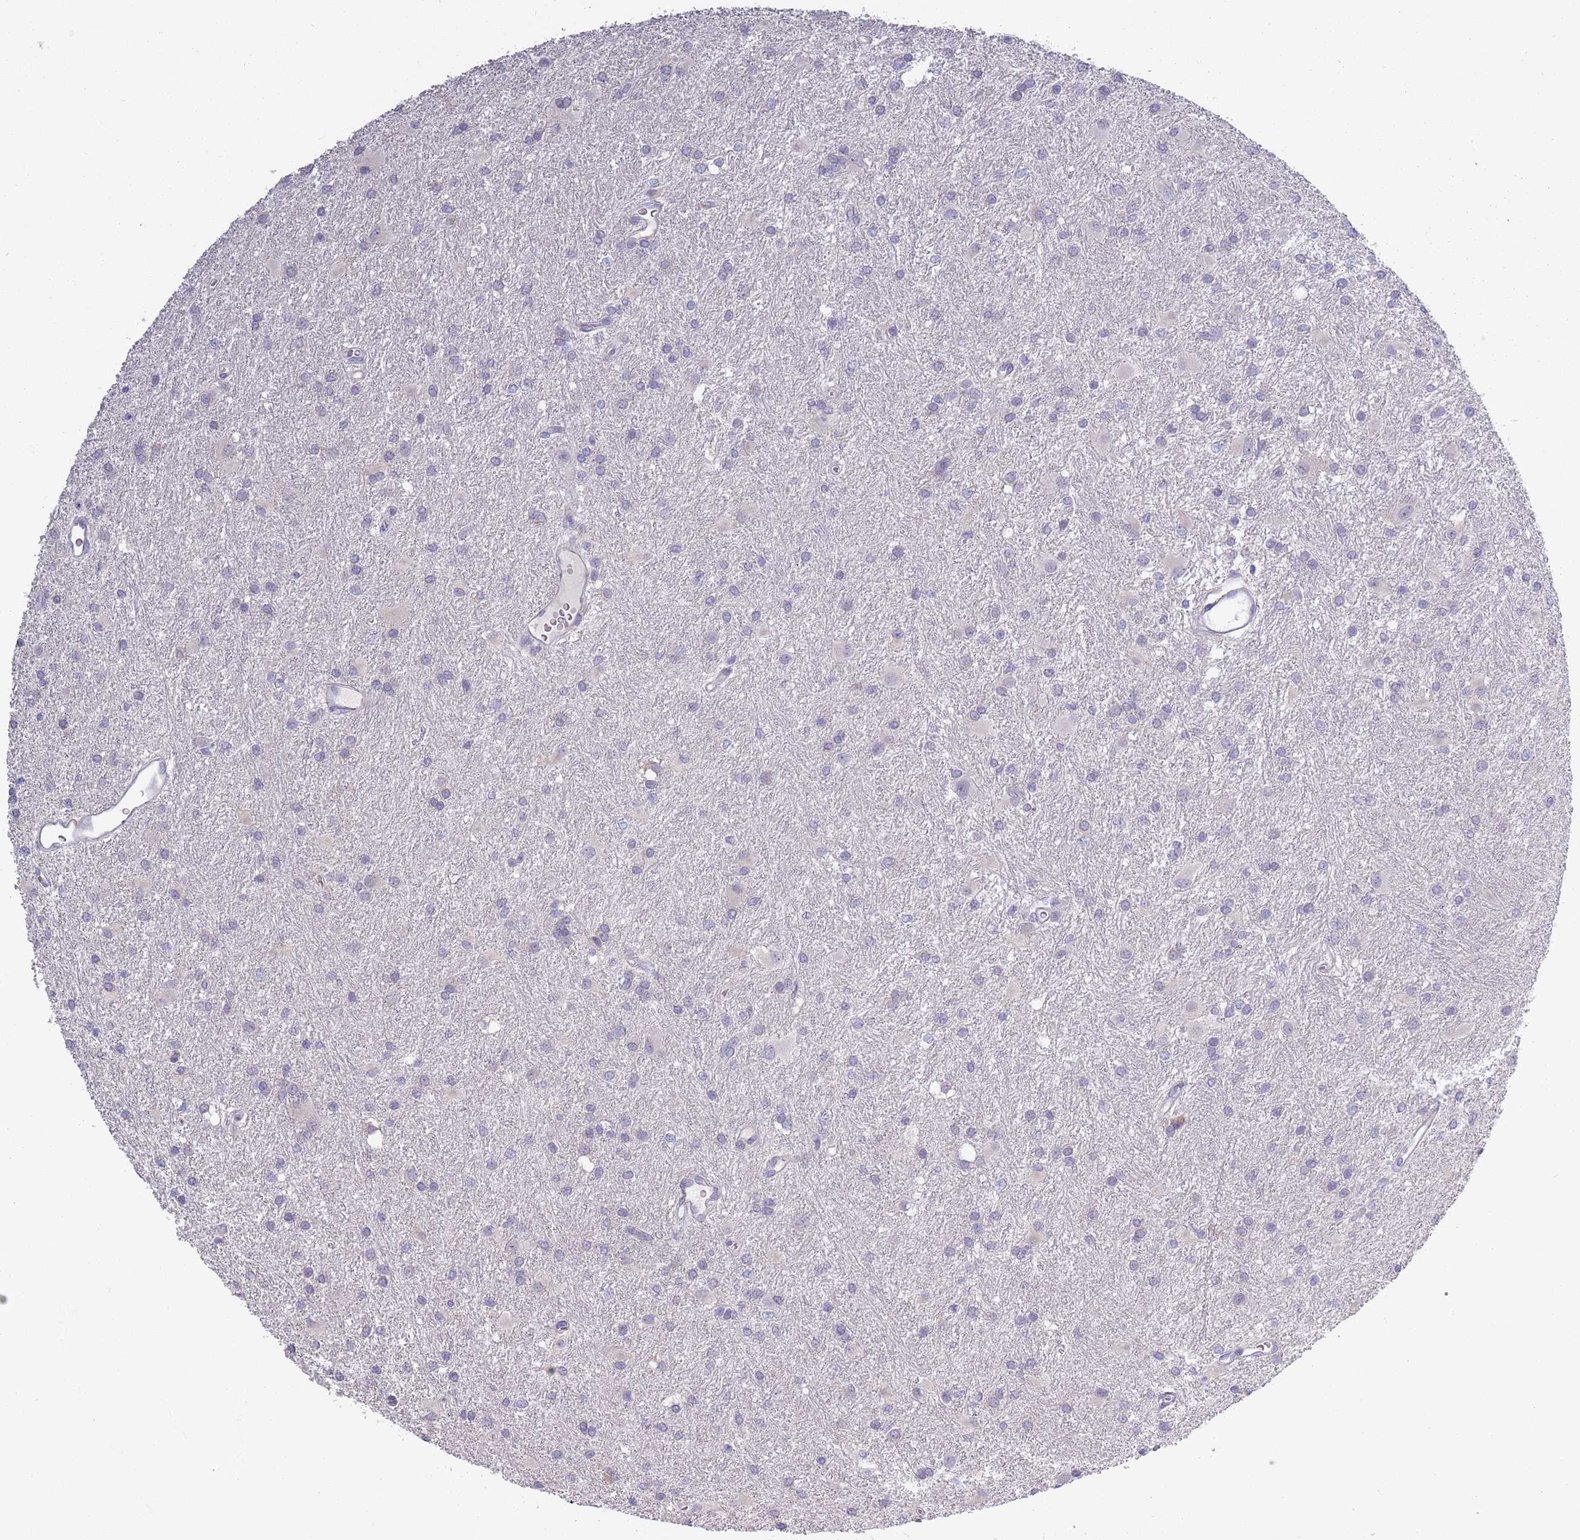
{"staining": {"intensity": "negative", "quantity": "none", "location": "none"}, "tissue": "glioma", "cell_type": "Tumor cells", "image_type": "cancer", "snomed": [{"axis": "morphology", "description": "Glioma, malignant, High grade"}, {"axis": "topography", "description": "Brain"}], "caption": "DAB immunohistochemical staining of high-grade glioma (malignant) reveals no significant expression in tumor cells.", "gene": "LTB", "patient": {"sex": "female", "age": 50}}